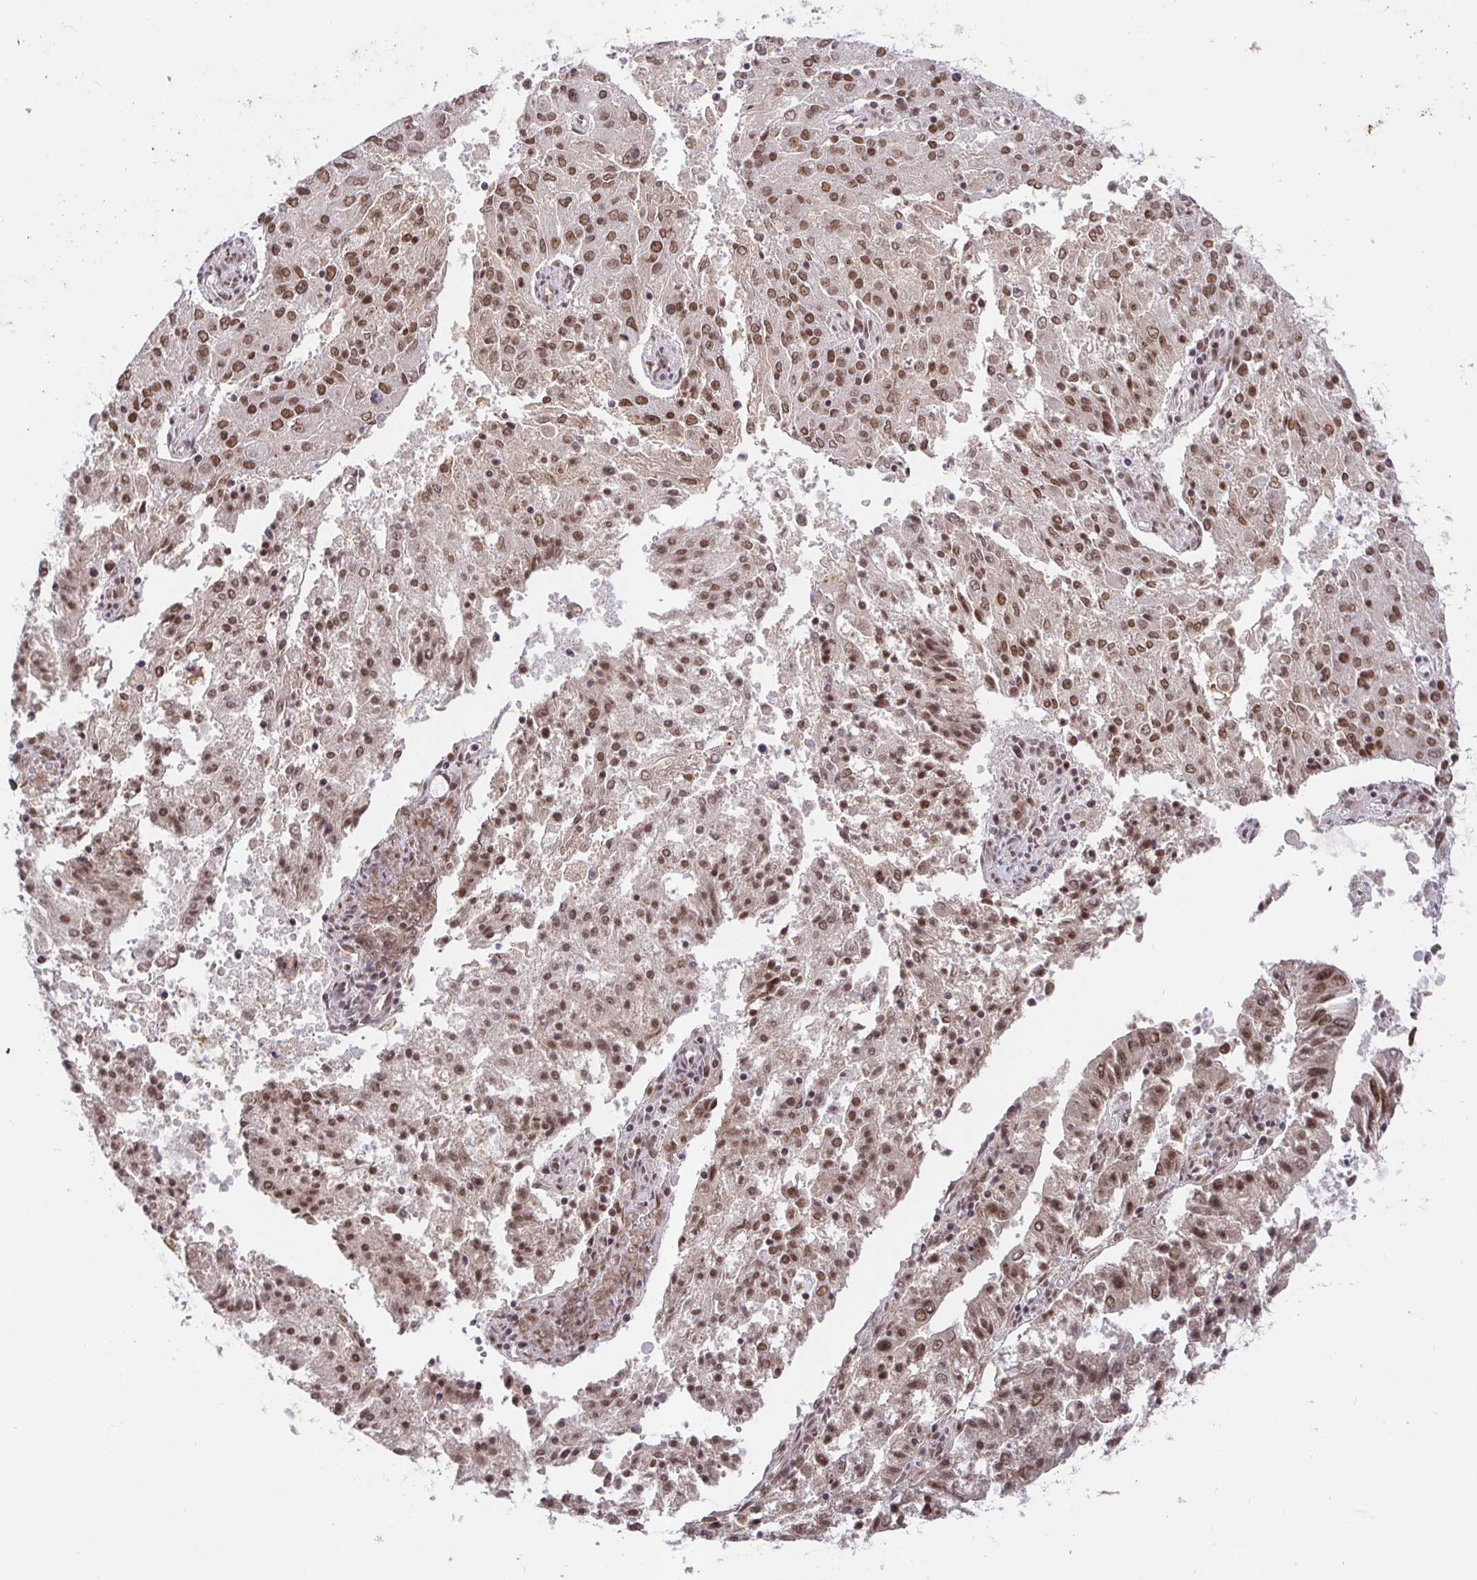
{"staining": {"intensity": "moderate", "quantity": ">75%", "location": "nuclear"}, "tissue": "endometrial cancer", "cell_type": "Tumor cells", "image_type": "cancer", "snomed": [{"axis": "morphology", "description": "Adenocarcinoma, NOS"}, {"axis": "topography", "description": "Endometrium"}], "caption": "This photomicrograph demonstrates adenocarcinoma (endometrial) stained with IHC to label a protein in brown. The nuclear of tumor cells show moderate positivity for the protein. Nuclei are counter-stained blue.", "gene": "USF1", "patient": {"sex": "female", "age": 82}}